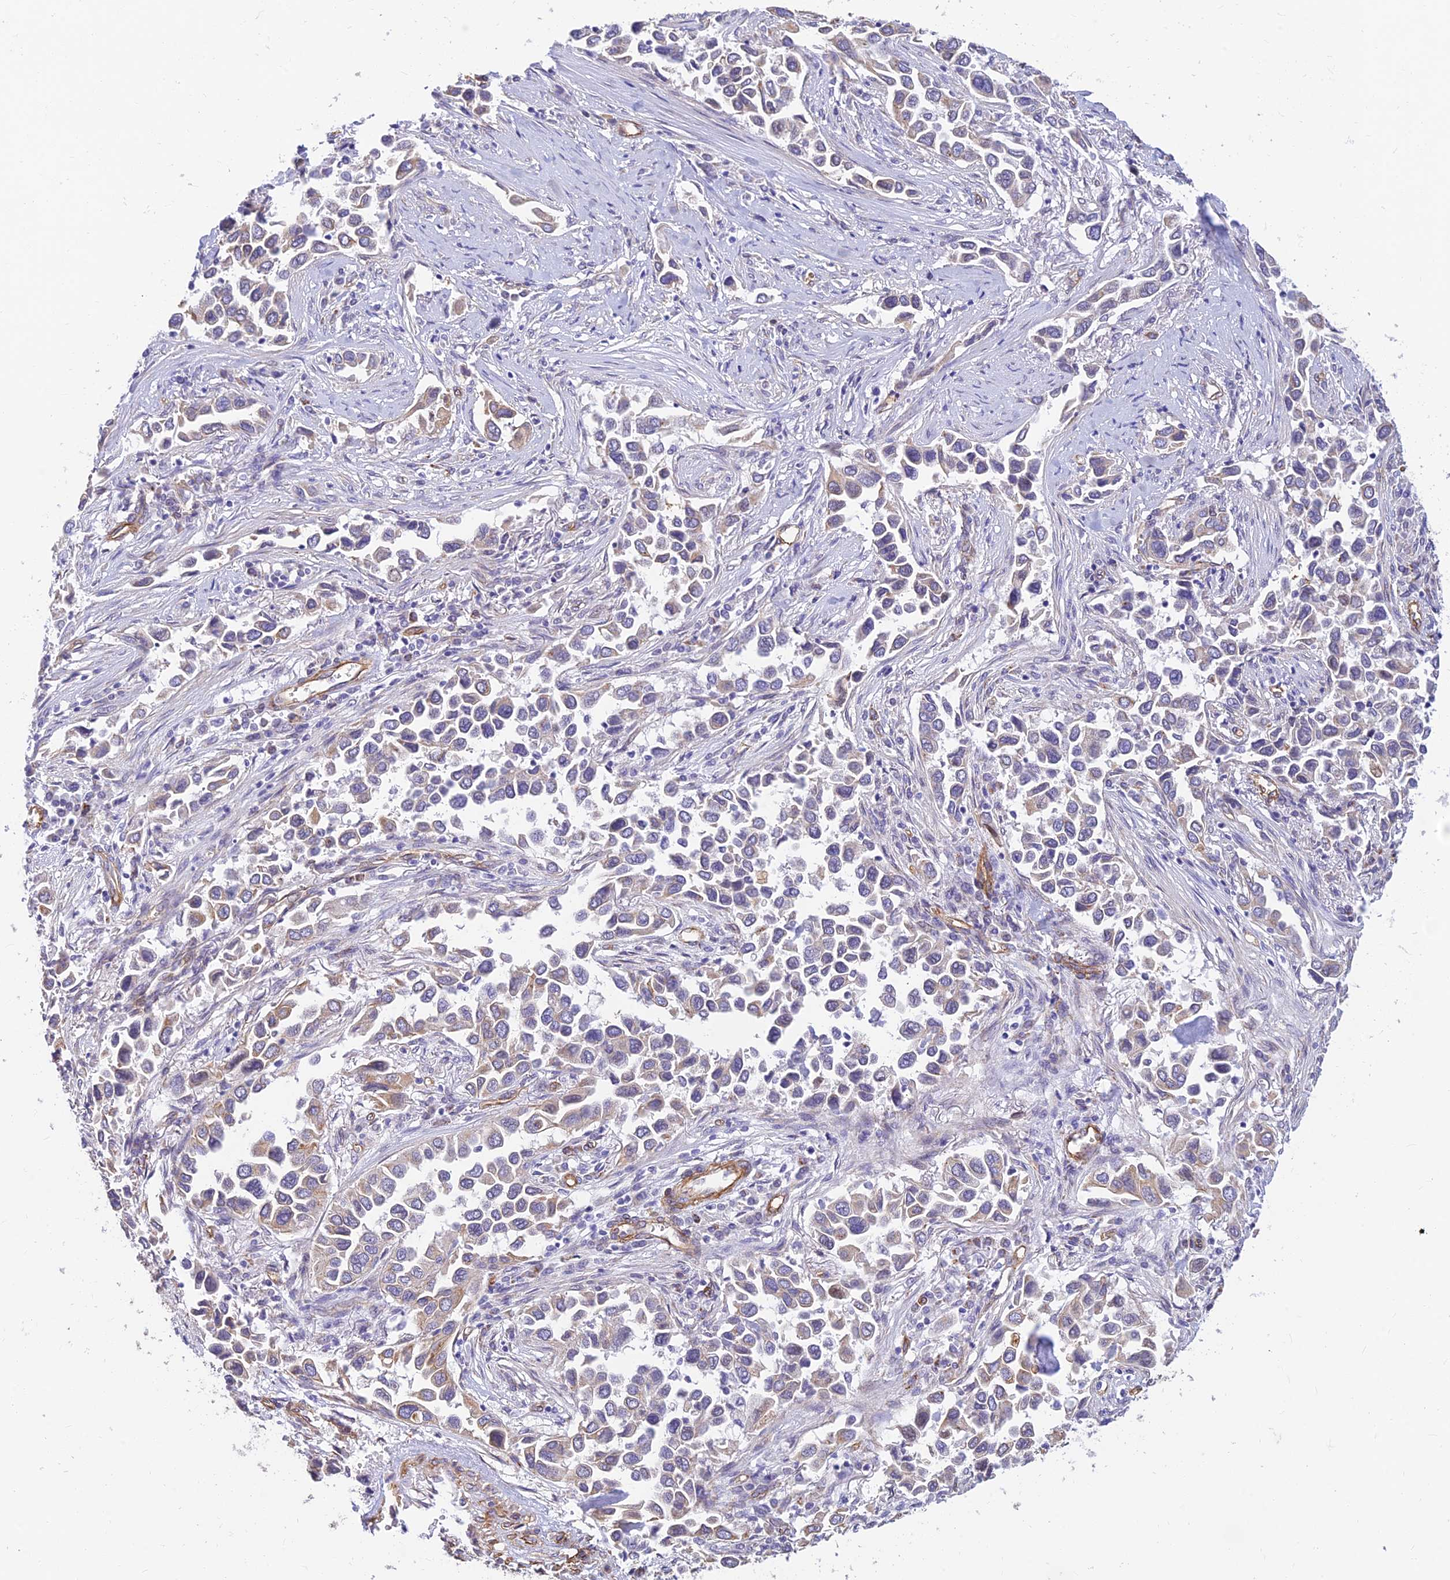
{"staining": {"intensity": "weak", "quantity": "<25%", "location": "cytoplasmic/membranous"}, "tissue": "lung cancer", "cell_type": "Tumor cells", "image_type": "cancer", "snomed": [{"axis": "morphology", "description": "Adenocarcinoma, NOS"}, {"axis": "topography", "description": "Lung"}], "caption": "The photomicrograph shows no significant staining in tumor cells of adenocarcinoma (lung).", "gene": "ALDH1L2", "patient": {"sex": "female", "age": 76}}